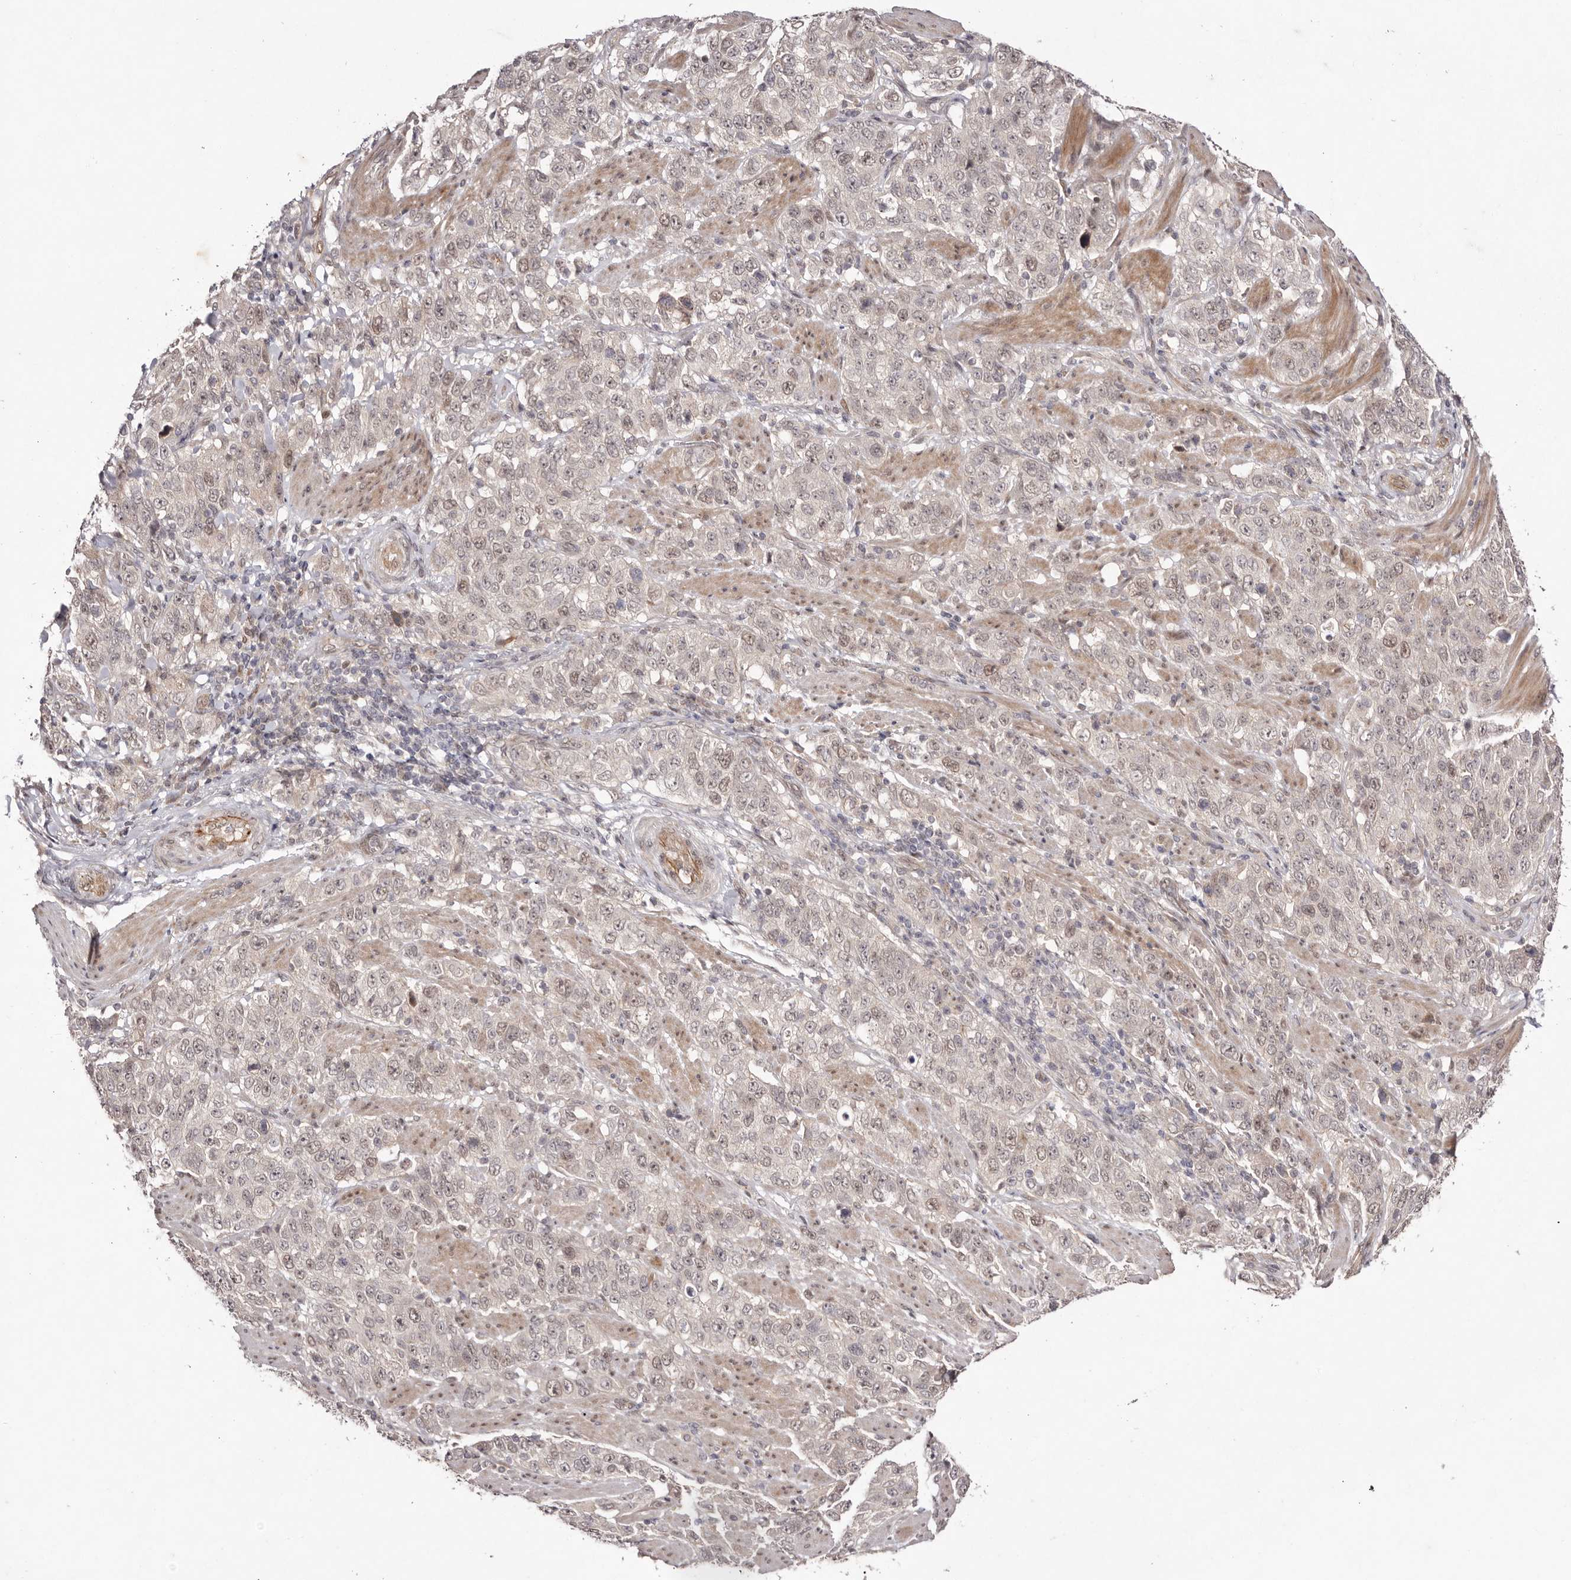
{"staining": {"intensity": "weak", "quantity": "<25%", "location": "cytoplasmic/membranous,nuclear"}, "tissue": "stomach cancer", "cell_type": "Tumor cells", "image_type": "cancer", "snomed": [{"axis": "morphology", "description": "Adenocarcinoma, NOS"}, {"axis": "topography", "description": "Stomach"}], "caption": "Tumor cells show no significant expression in stomach adenocarcinoma.", "gene": "EGR3", "patient": {"sex": "male", "age": 48}}